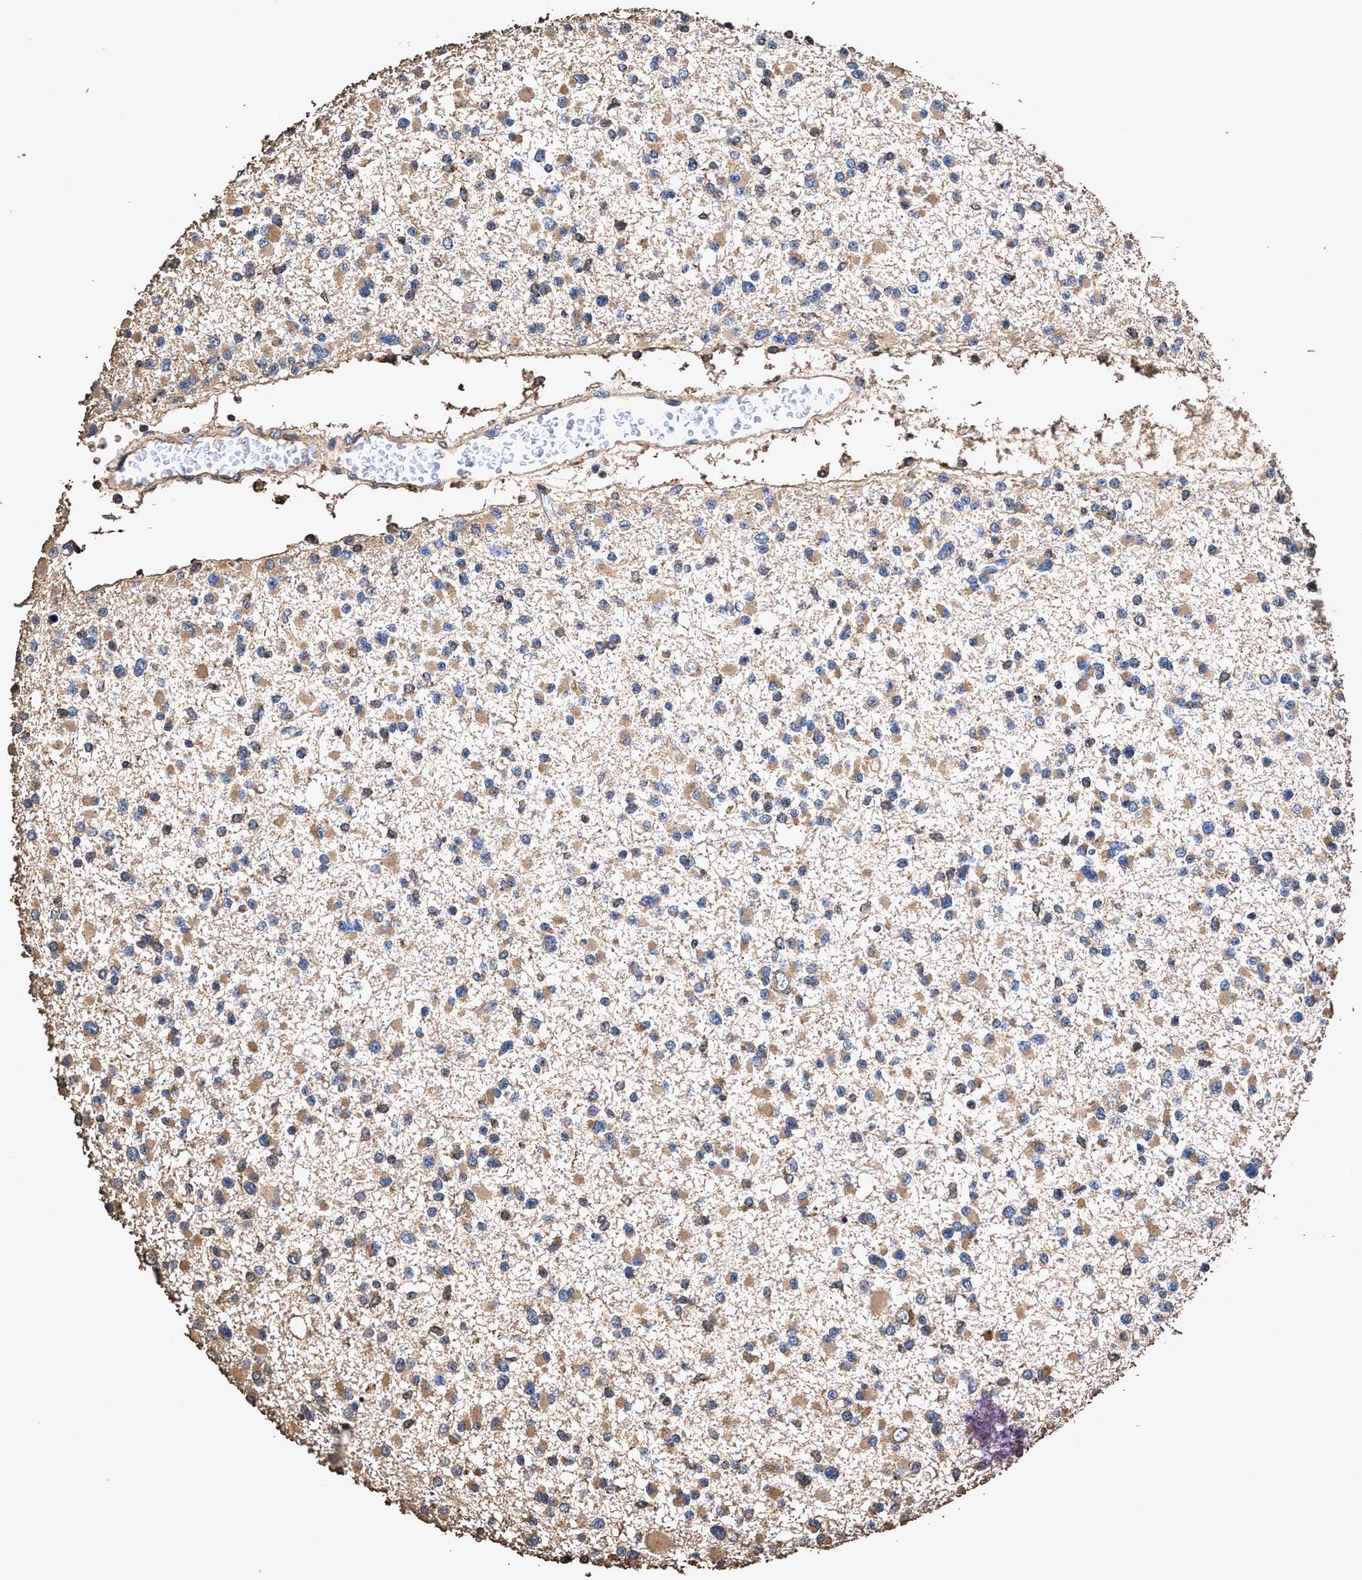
{"staining": {"intensity": "moderate", "quantity": "25%-75%", "location": "cytoplasmic/membranous"}, "tissue": "glioma", "cell_type": "Tumor cells", "image_type": "cancer", "snomed": [{"axis": "morphology", "description": "Glioma, malignant, Low grade"}, {"axis": "topography", "description": "Brain"}], "caption": "Immunohistochemical staining of malignant glioma (low-grade) shows moderate cytoplasmic/membranous protein expression in approximately 25%-75% of tumor cells.", "gene": "ZMYND19", "patient": {"sex": "female", "age": 22}}